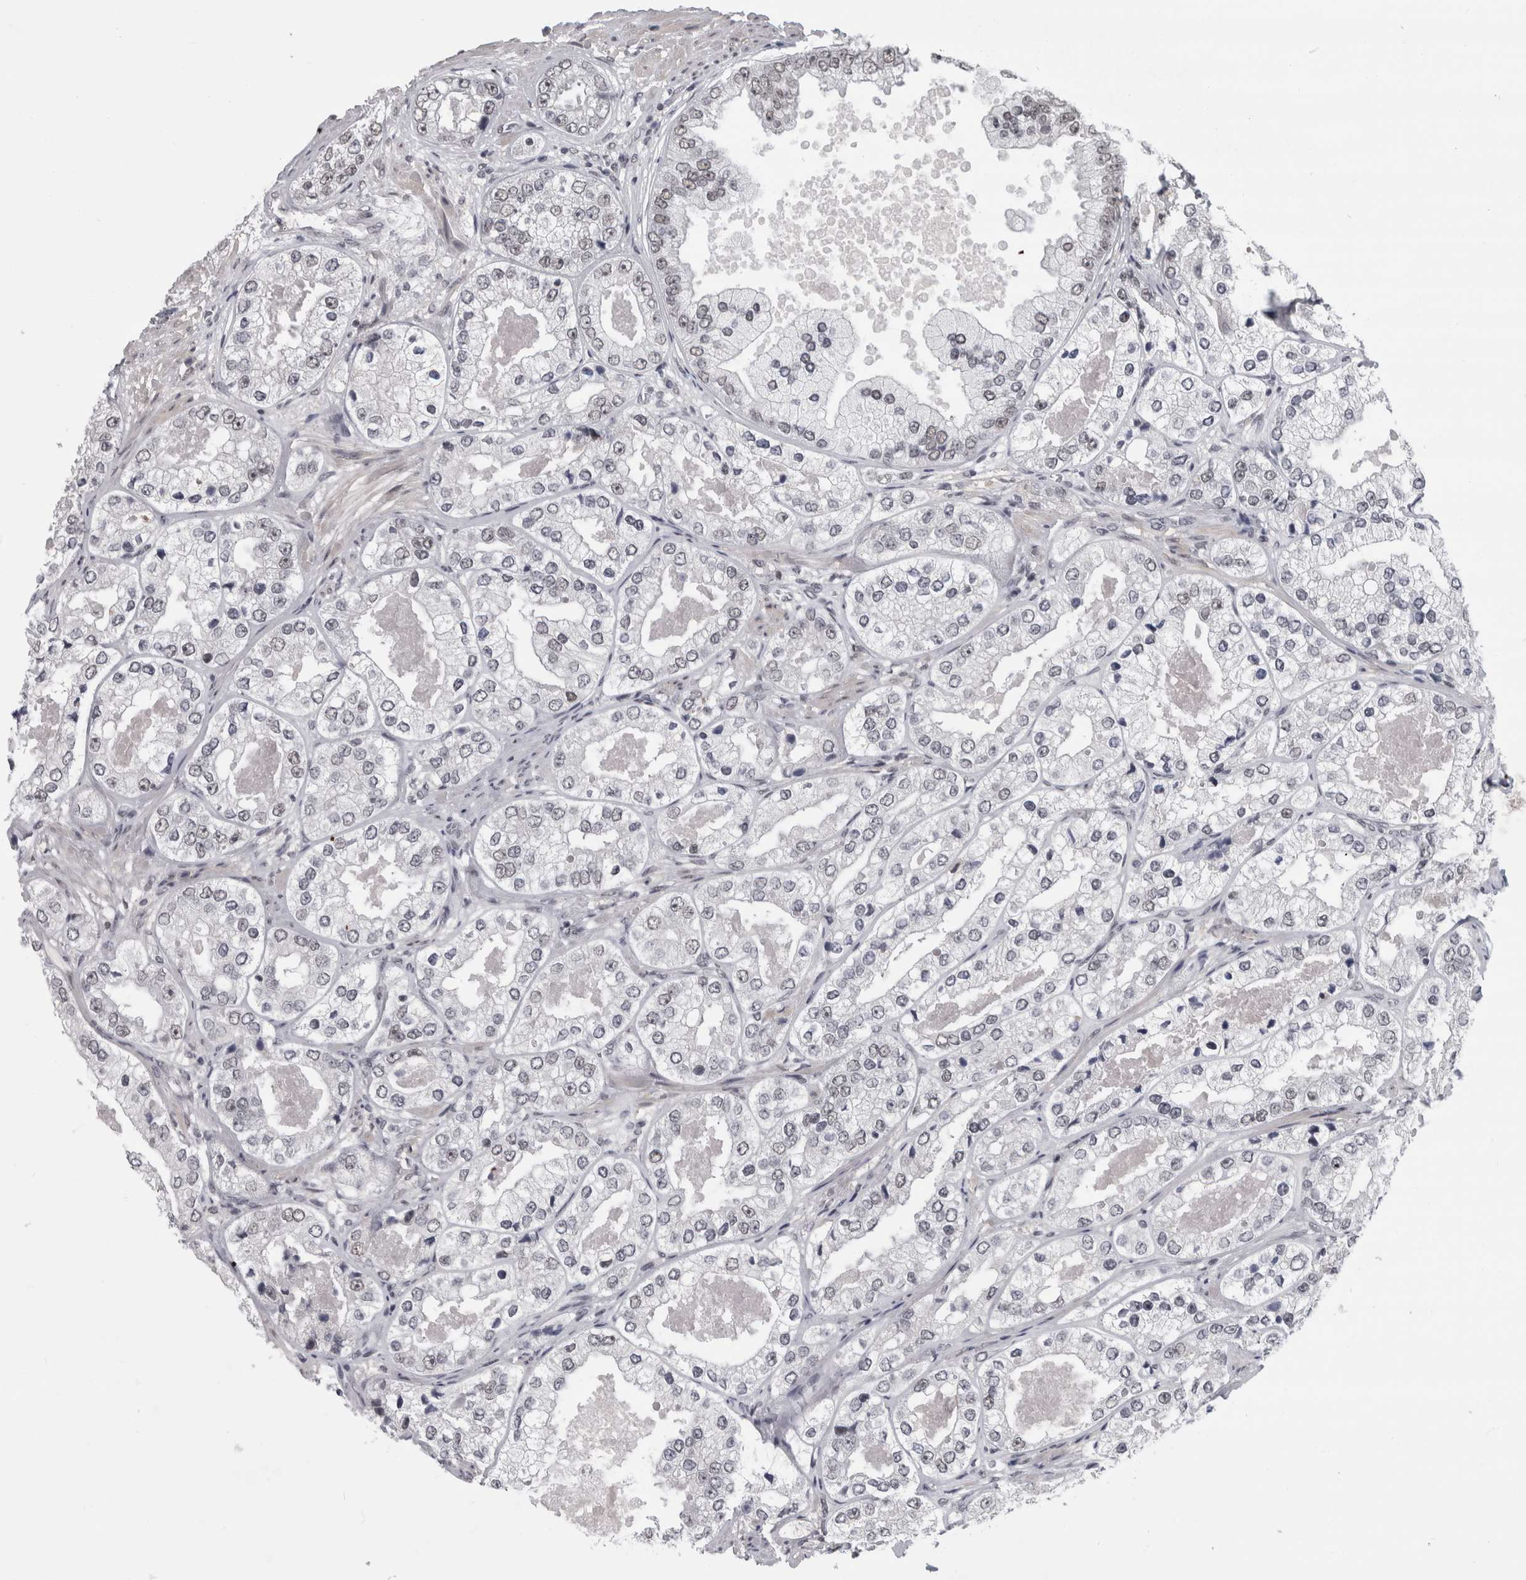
{"staining": {"intensity": "negative", "quantity": "none", "location": "none"}, "tissue": "prostate cancer", "cell_type": "Tumor cells", "image_type": "cancer", "snomed": [{"axis": "morphology", "description": "Adenocarcinoma, High grade"}, {"axis": "topography", "description": "Prostate"}], "caption": "This image is of adenocarcinoma (high-grade) (prostate) stained with immunohistochemistry (IHC) to label a protein in brown with the nuclei are counter-stained blue. There is no positivity in tumor cells.", "gene": "ARID4B", "patient": {"sex": "male", "age": 61}}